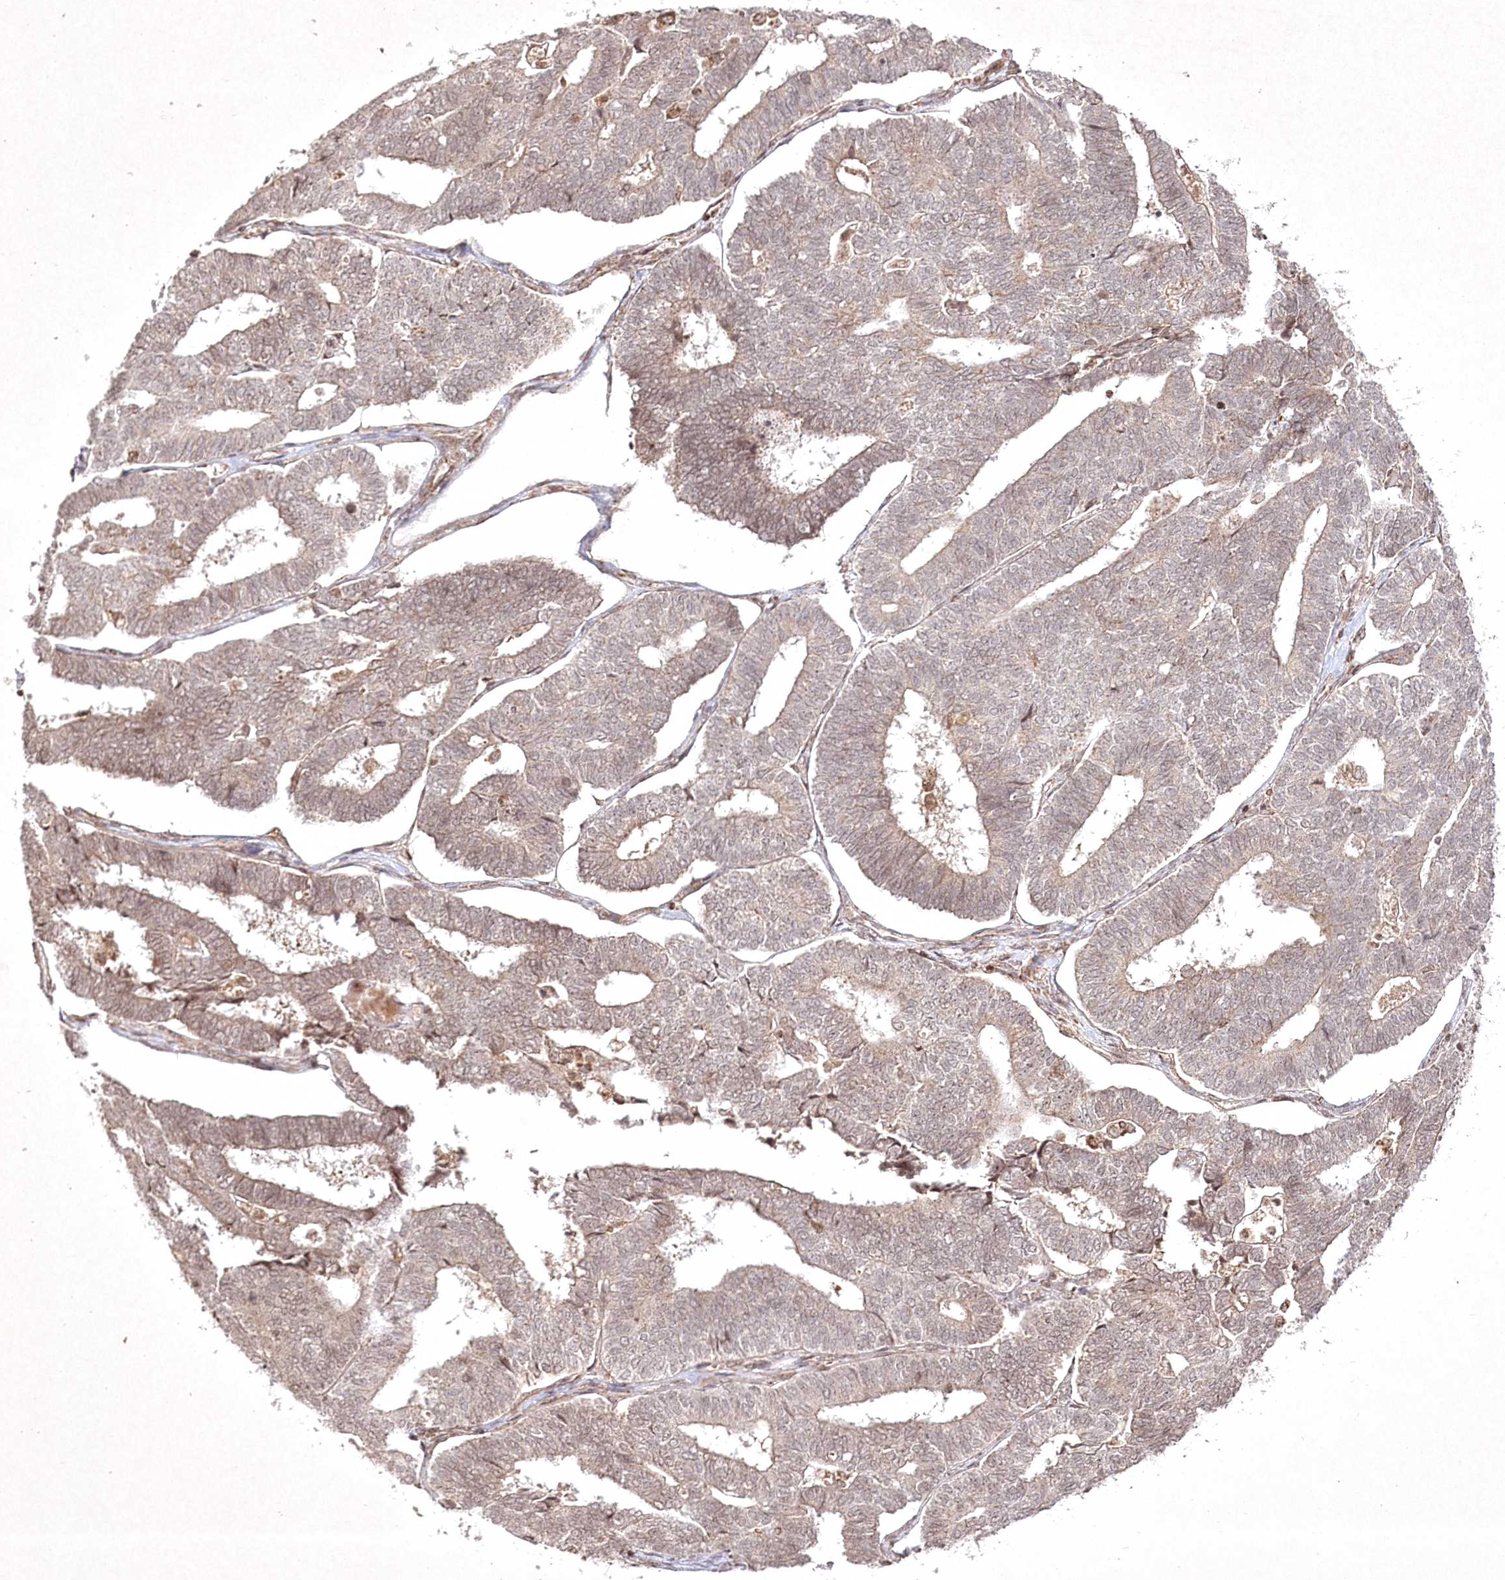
{"staining": {"intensity": "weak", "quantity": ">75%", "location": "cytoplasmic/membranous"}, "tissue": "endometrial cancer", "cell_type": "Tumor cells", "image_type": "cancer", "snomed": [{"axis": "morphology", "description": "Adenocarcinoma, NOS"}, {"axis": "topography", "description": "Endometrium"}], "caption": "Immunohistochemical staining of endometrial cancer (adenocarcinoma) demonstrates weak cytoplasmic/membranous protein expression in about >75% of tumor cells.", "gene": "CARM1", "patient": {"sex": "female", "age": 70}}